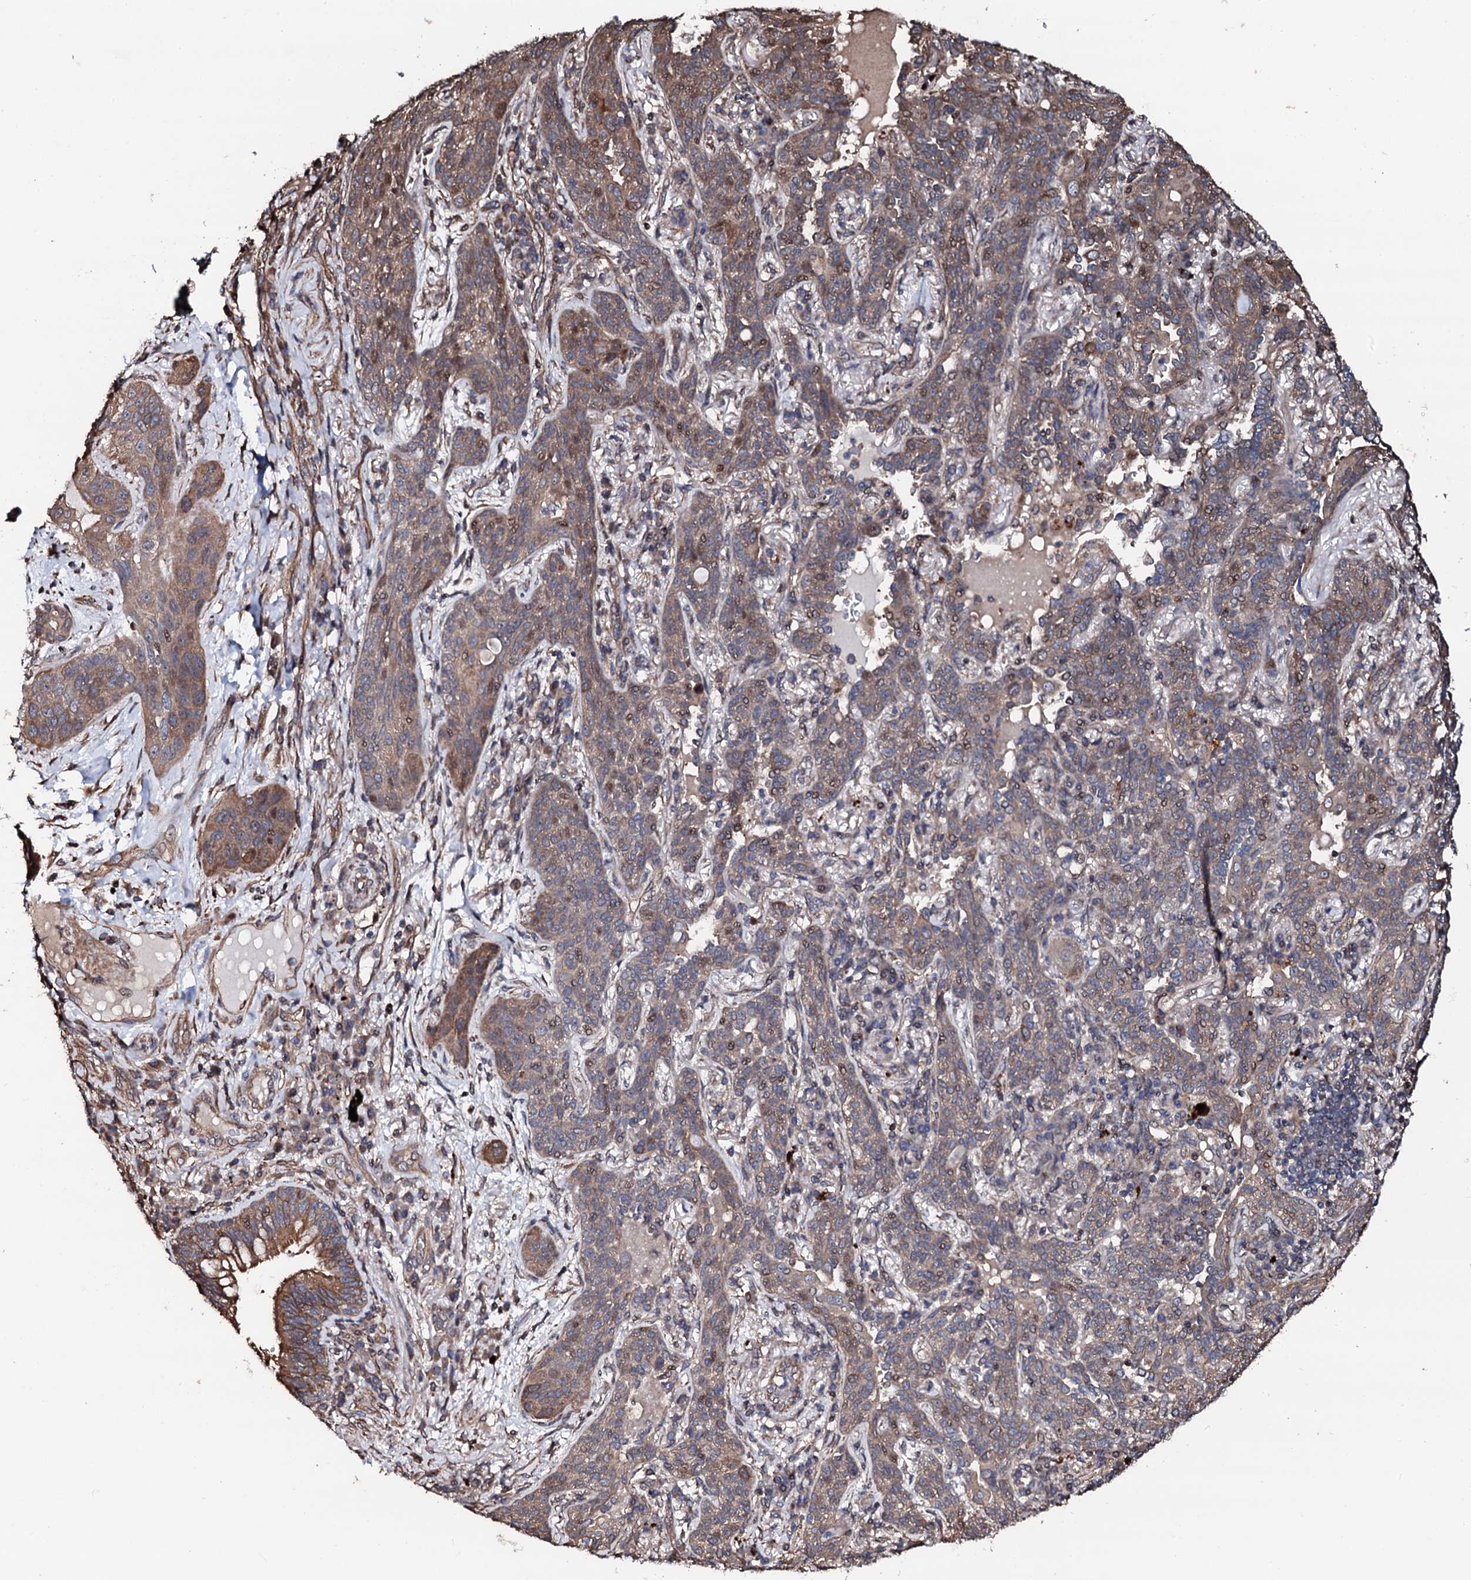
{"staining": {"intensity": "weak", "quantity": ">75%", "location": "cytoplasmic/membranous"}, "tissue": "lung cancer", "cell_type": "Tumor cells", "image_type": "cancer", "snomed": [{"axis": "morphology", "description": "Squamous cell carcinoma, NOS"}, {"axis": "topography", "description": "Lung"}], "caption": "Lung squamous cell carcinoma stained for a protein (brown) reveals weak cytoplasmic/membranous positive staining in approximately >75% of tumor cells.", "gene": "CKAP5", "patient": {"sex": "female", "age": 70}}